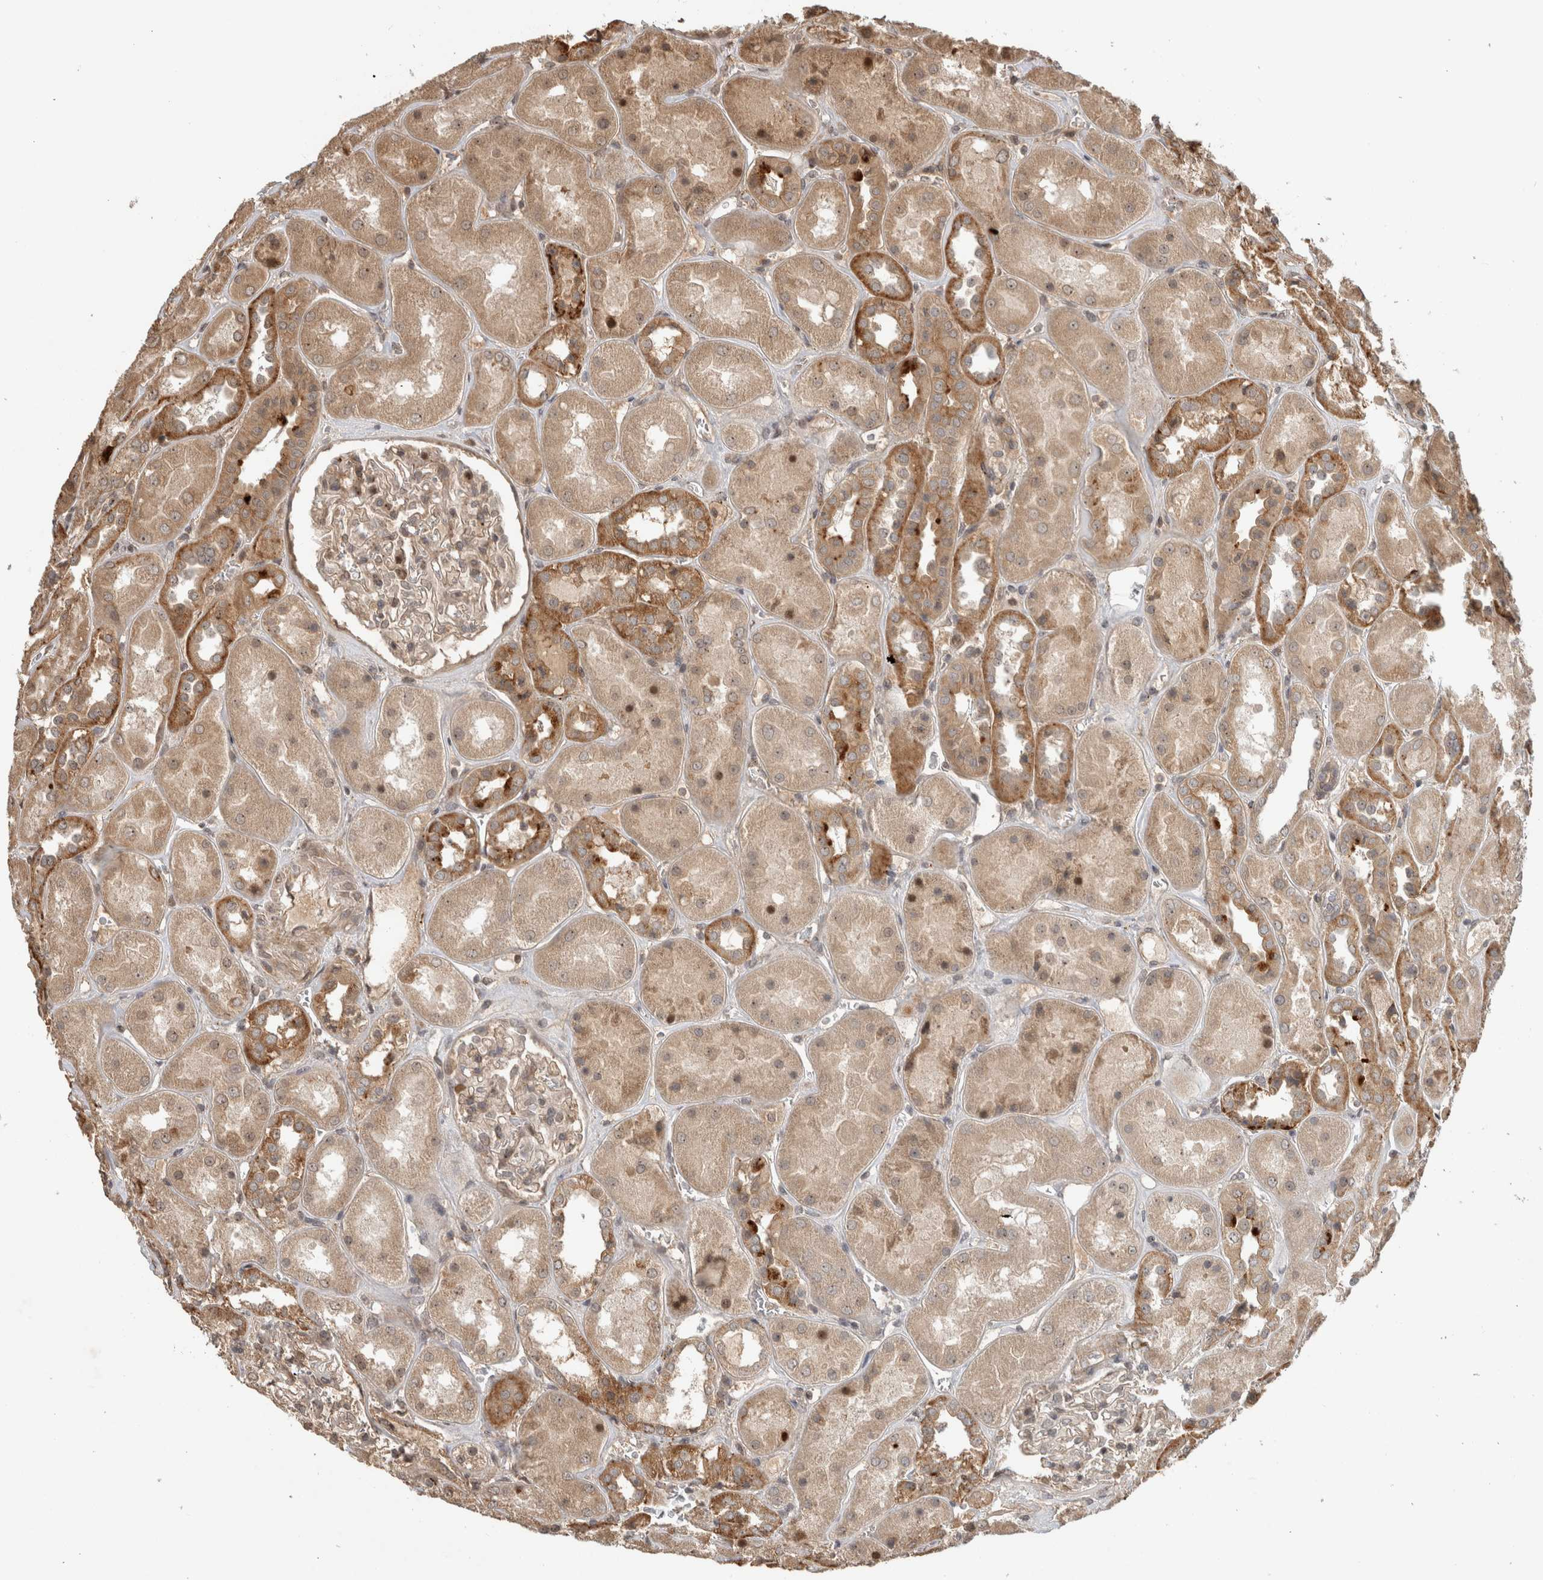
{"staining": {"intensity": "weak", "quantity": ">75%", "location": "cytoplasmic/membranous"}, "tissue": "kidney", "cell_type": "Cells in glomeruli", "image_type": "normal", "snomed": [{"axis": "morphology", "description": "Normal tissue, NOS"}, {"axis": "topography", "description": "Kidney"}], "caption": "Weak cytoplasmic/membranous protein staining is identified in about >75% of cells in glomeruli in kidney. (Stains: DAB in brown, nuclei in blue, Microscopy: brightfield microscopy at high magnification).", "gene": "PITPNC1", "patient": {"sex": "male", "age": 70}}